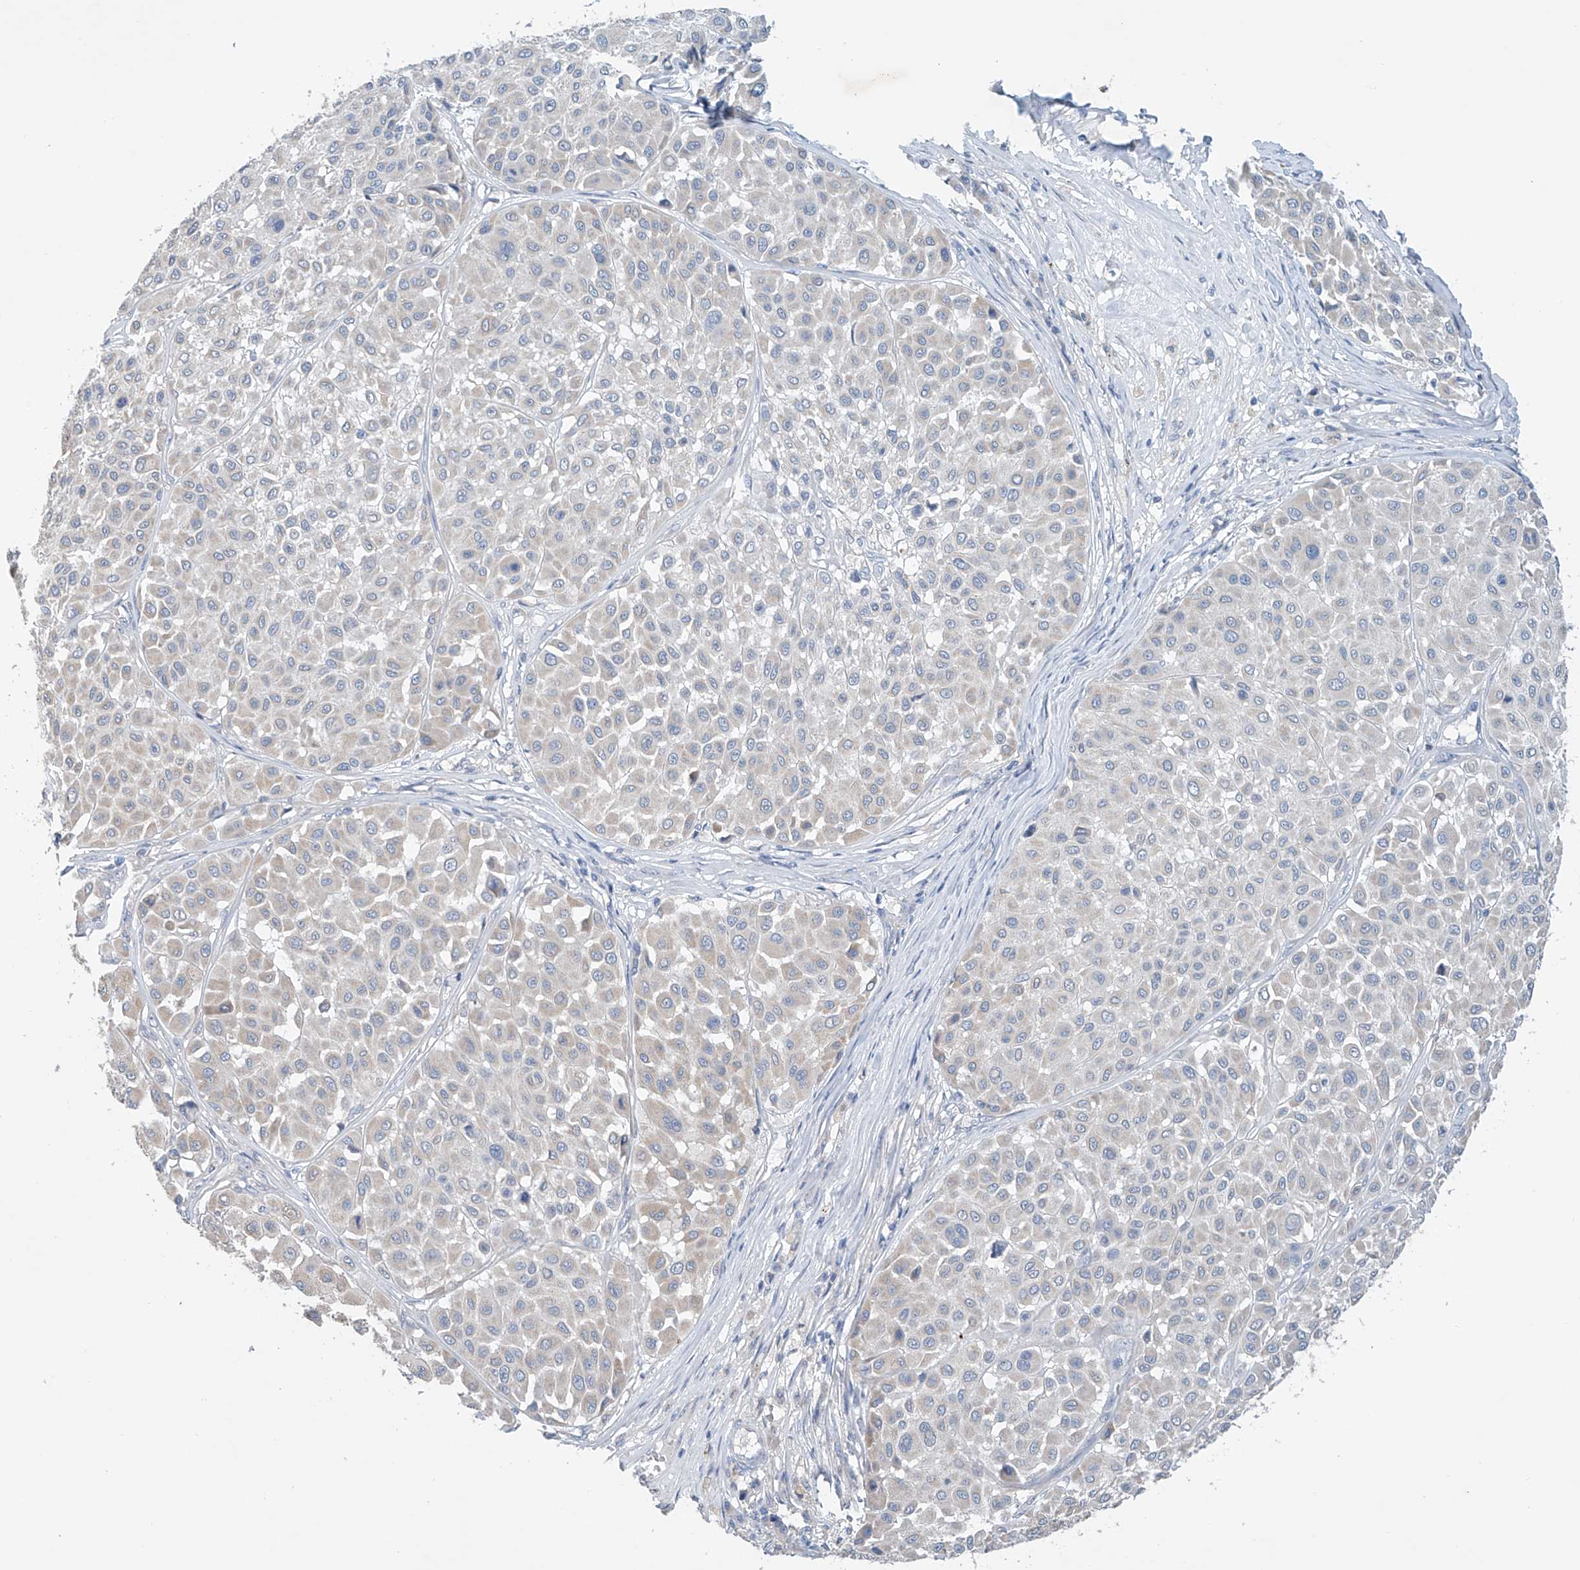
{"staining": {"intensity": "negative", "quantity": "none", "location": "none"}, "tissue": "melanoma", "cell_type": "Tumor cells", "image_type": "cancer", "snomed": [{"axis": "morphology", "description": "Malignant melanoma, Metastatic site"}, {"axis": "topography", "description": "Soft tissue"}], "caption": "Immunohistochemistry histopathology image of melanoma stained for a protein (brown), which demonstrates no expression in tumor cells.", "gene": "GPC4", "patient": {"sex": "male", "age": 41}}